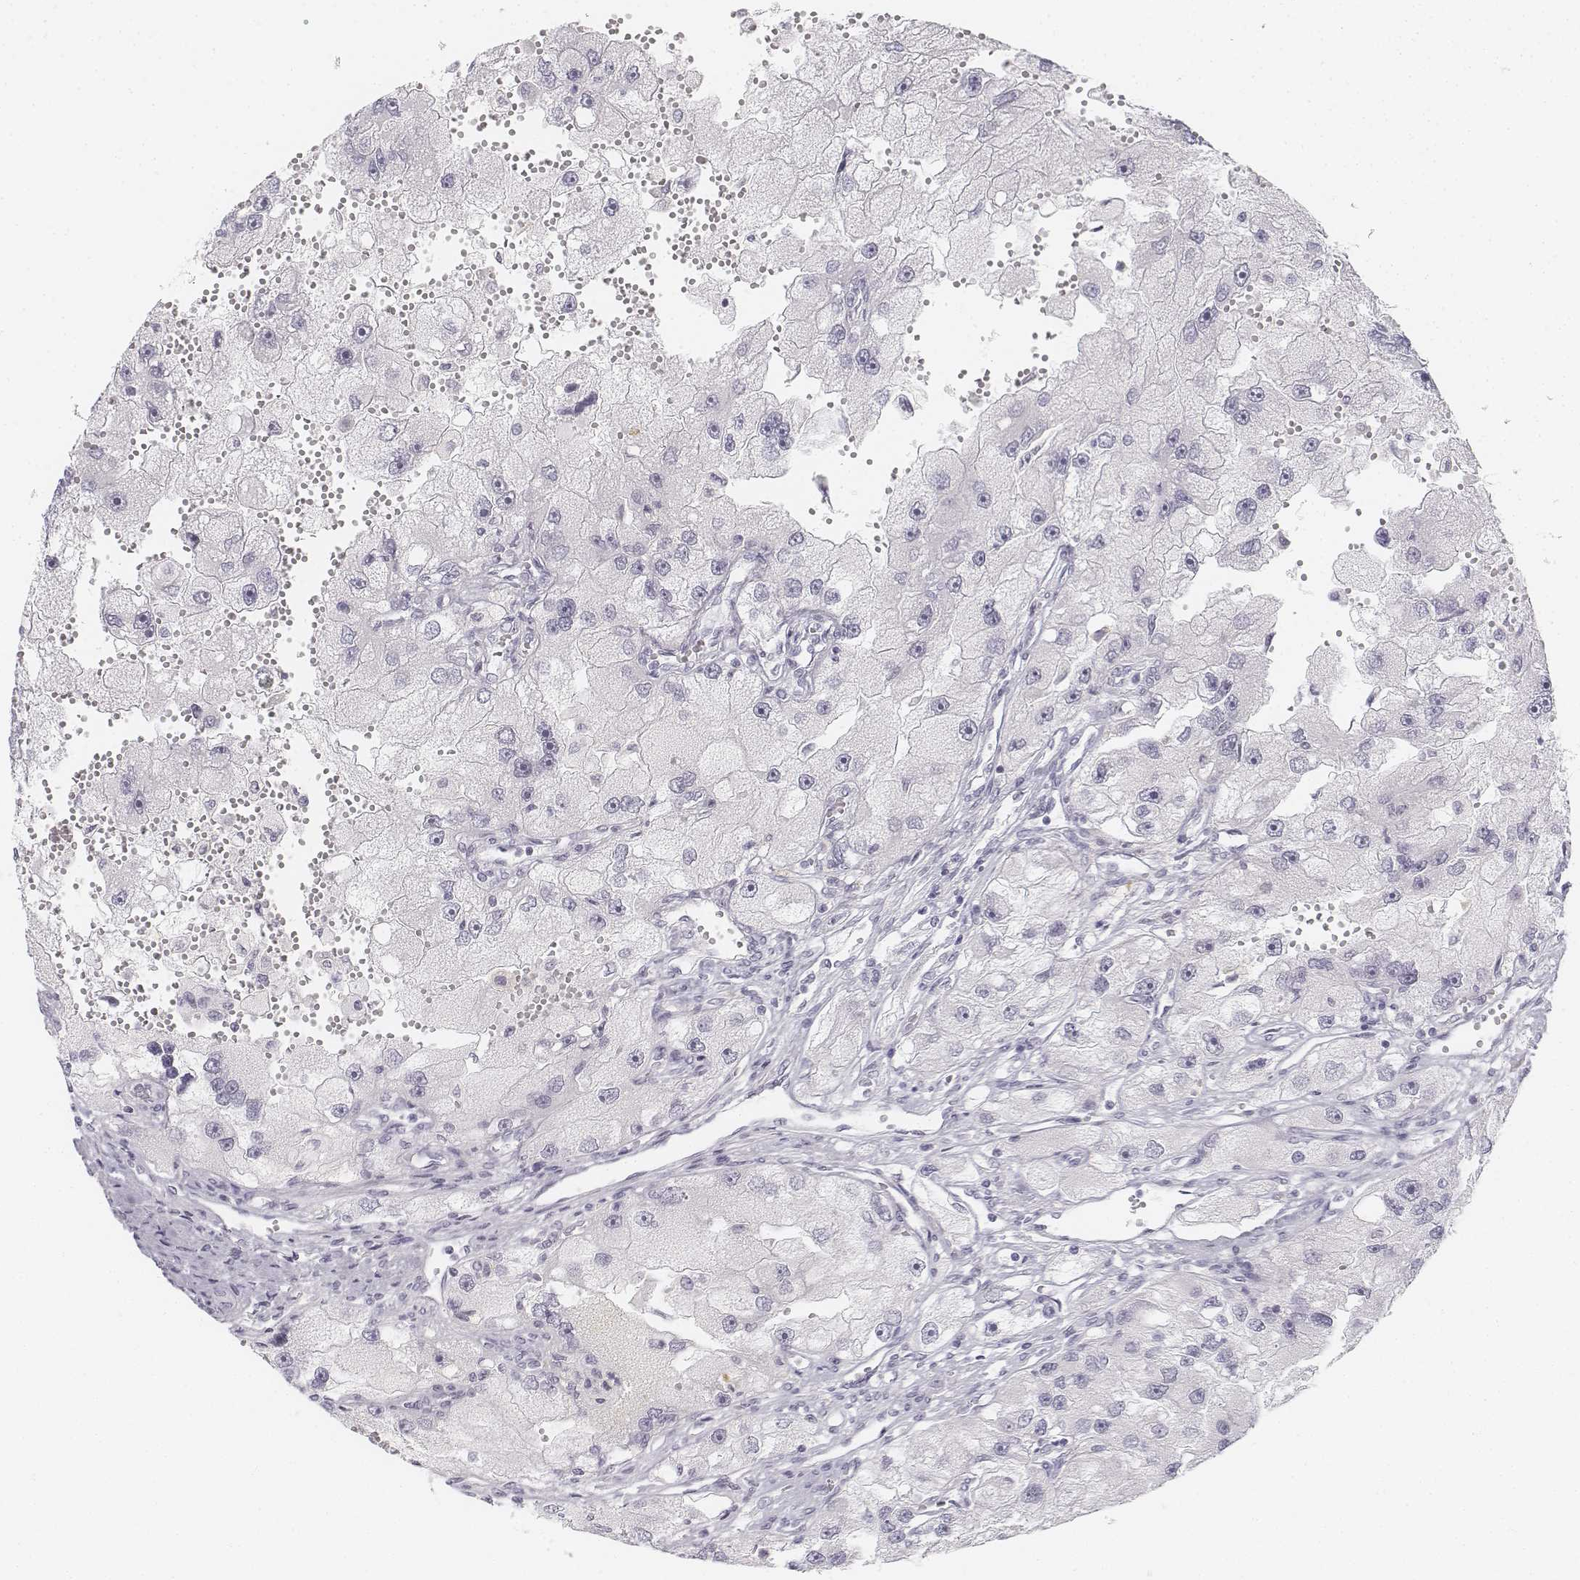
{"staining": {"intensity": "negative", "quantity": "none", "location": "none"}, "tissue": "renal cancer", "cell_type": "Tumor cells", "image_type": "cancer", "snomed": [{"axis": "morphology", "description": "Adenocarcinoma, NOS"}, {"axis": "topography", "description": "Kidney"}], "caption": "The photomicrograph exhibits no staining of tumor cells in renal cancer (adenocarcinoma).", "gene": "KRT25", "patient": {"sex": "male", "age": 63}}